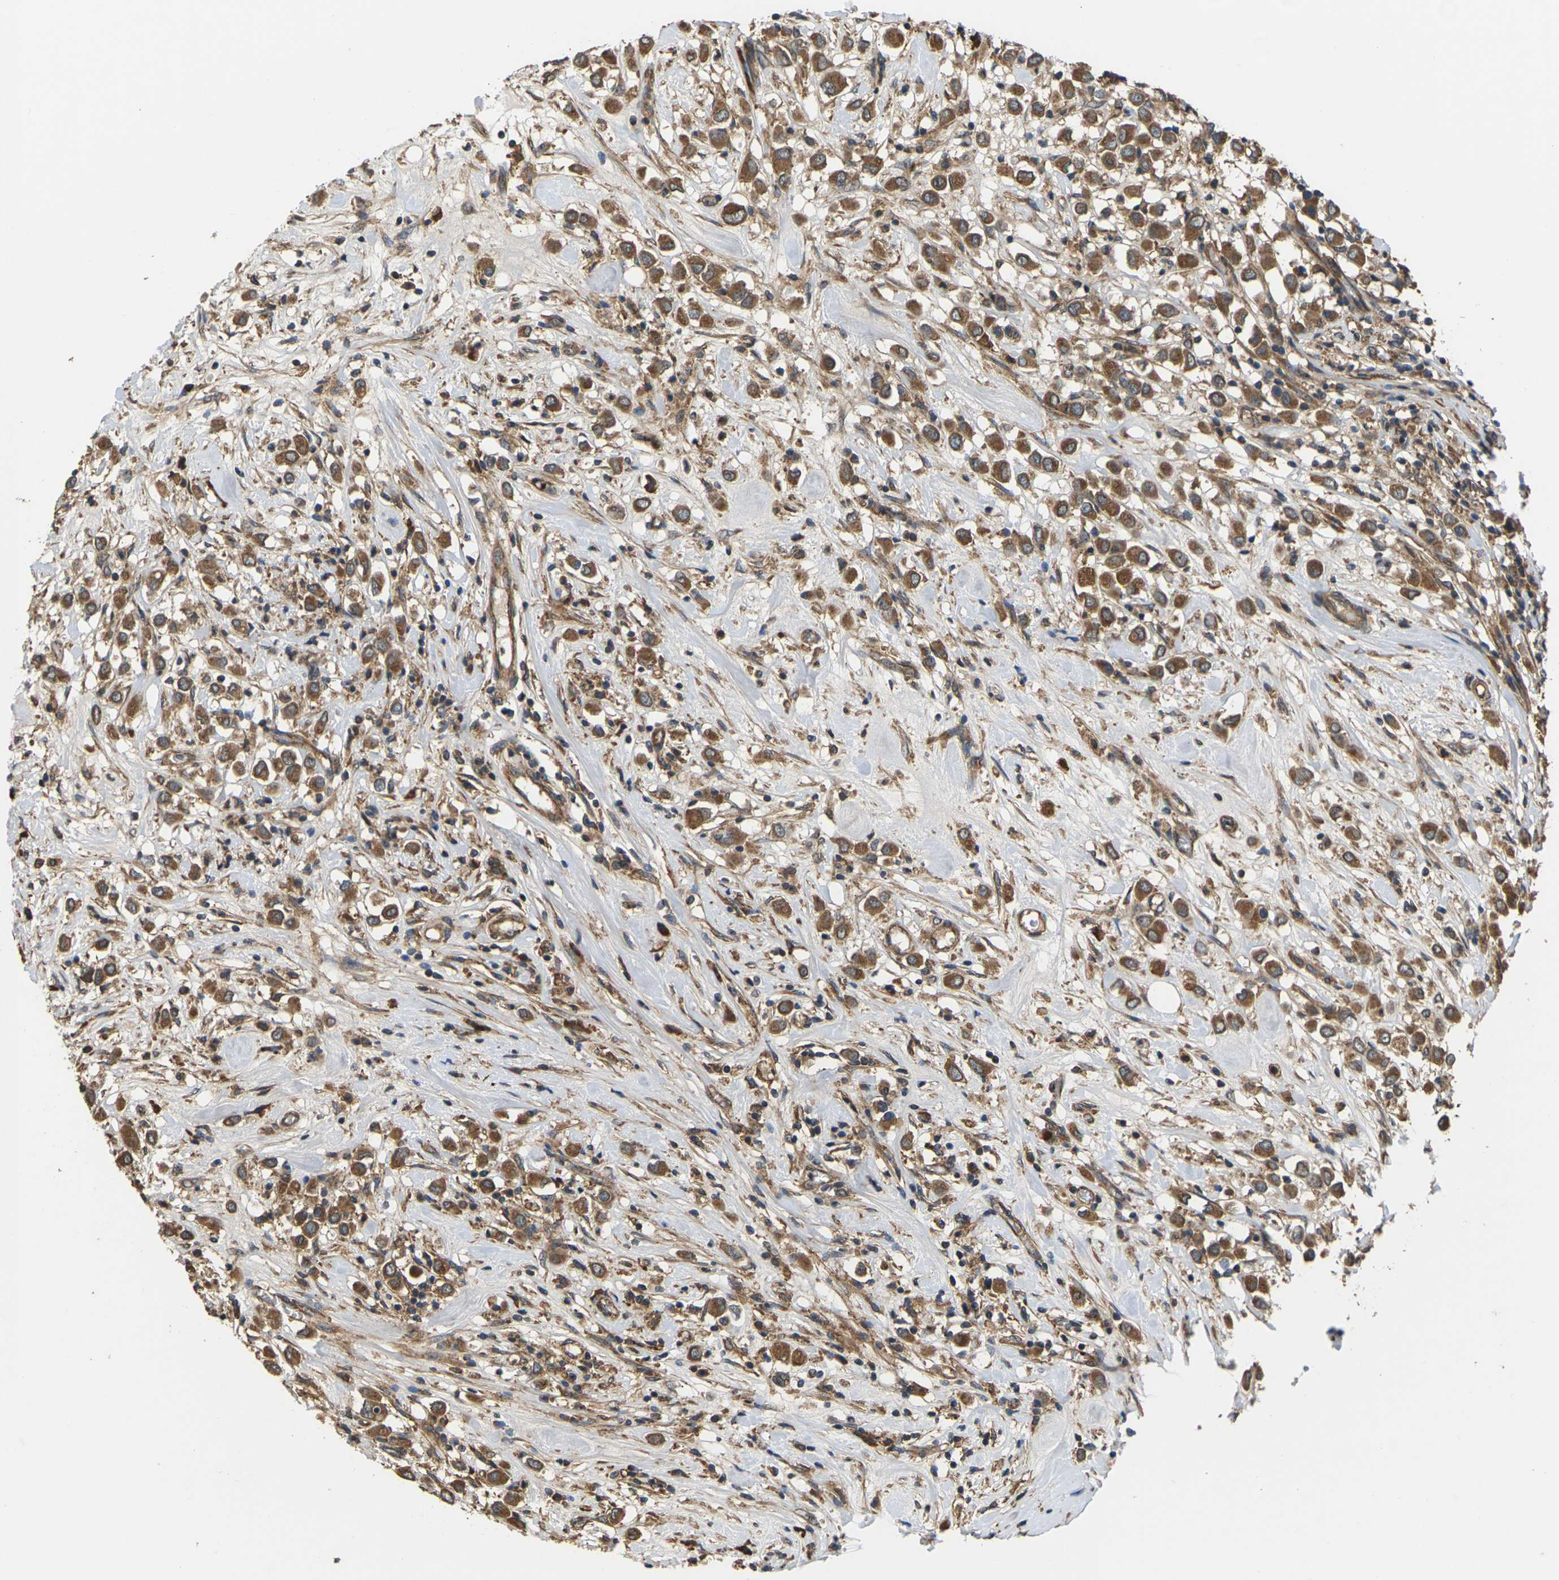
{"staining": {"intensity": "moderate", "quantity": ">75%", "location": "cytoplasmic/membranous"}, "tissue": "breast cancer", "cell_type": "Tumor cells", "image_type": "cancer", "snomed": [{"axis": "morphology", "description": "Duct carcinoma"}, {"axis": "topography", "description": "Breast"}], "caption": "The immunohistochemical stain labels moderate cytoplasmic/membranous expression in tumor cells of breast cancer (infiltrating ductal carcinoma) tissue. Immunohistochemistry stains the protein of interest in brown and the nuclei are stained blue.", "gene": "NRAS", "patient": {"sex": "female", "age": 61}}